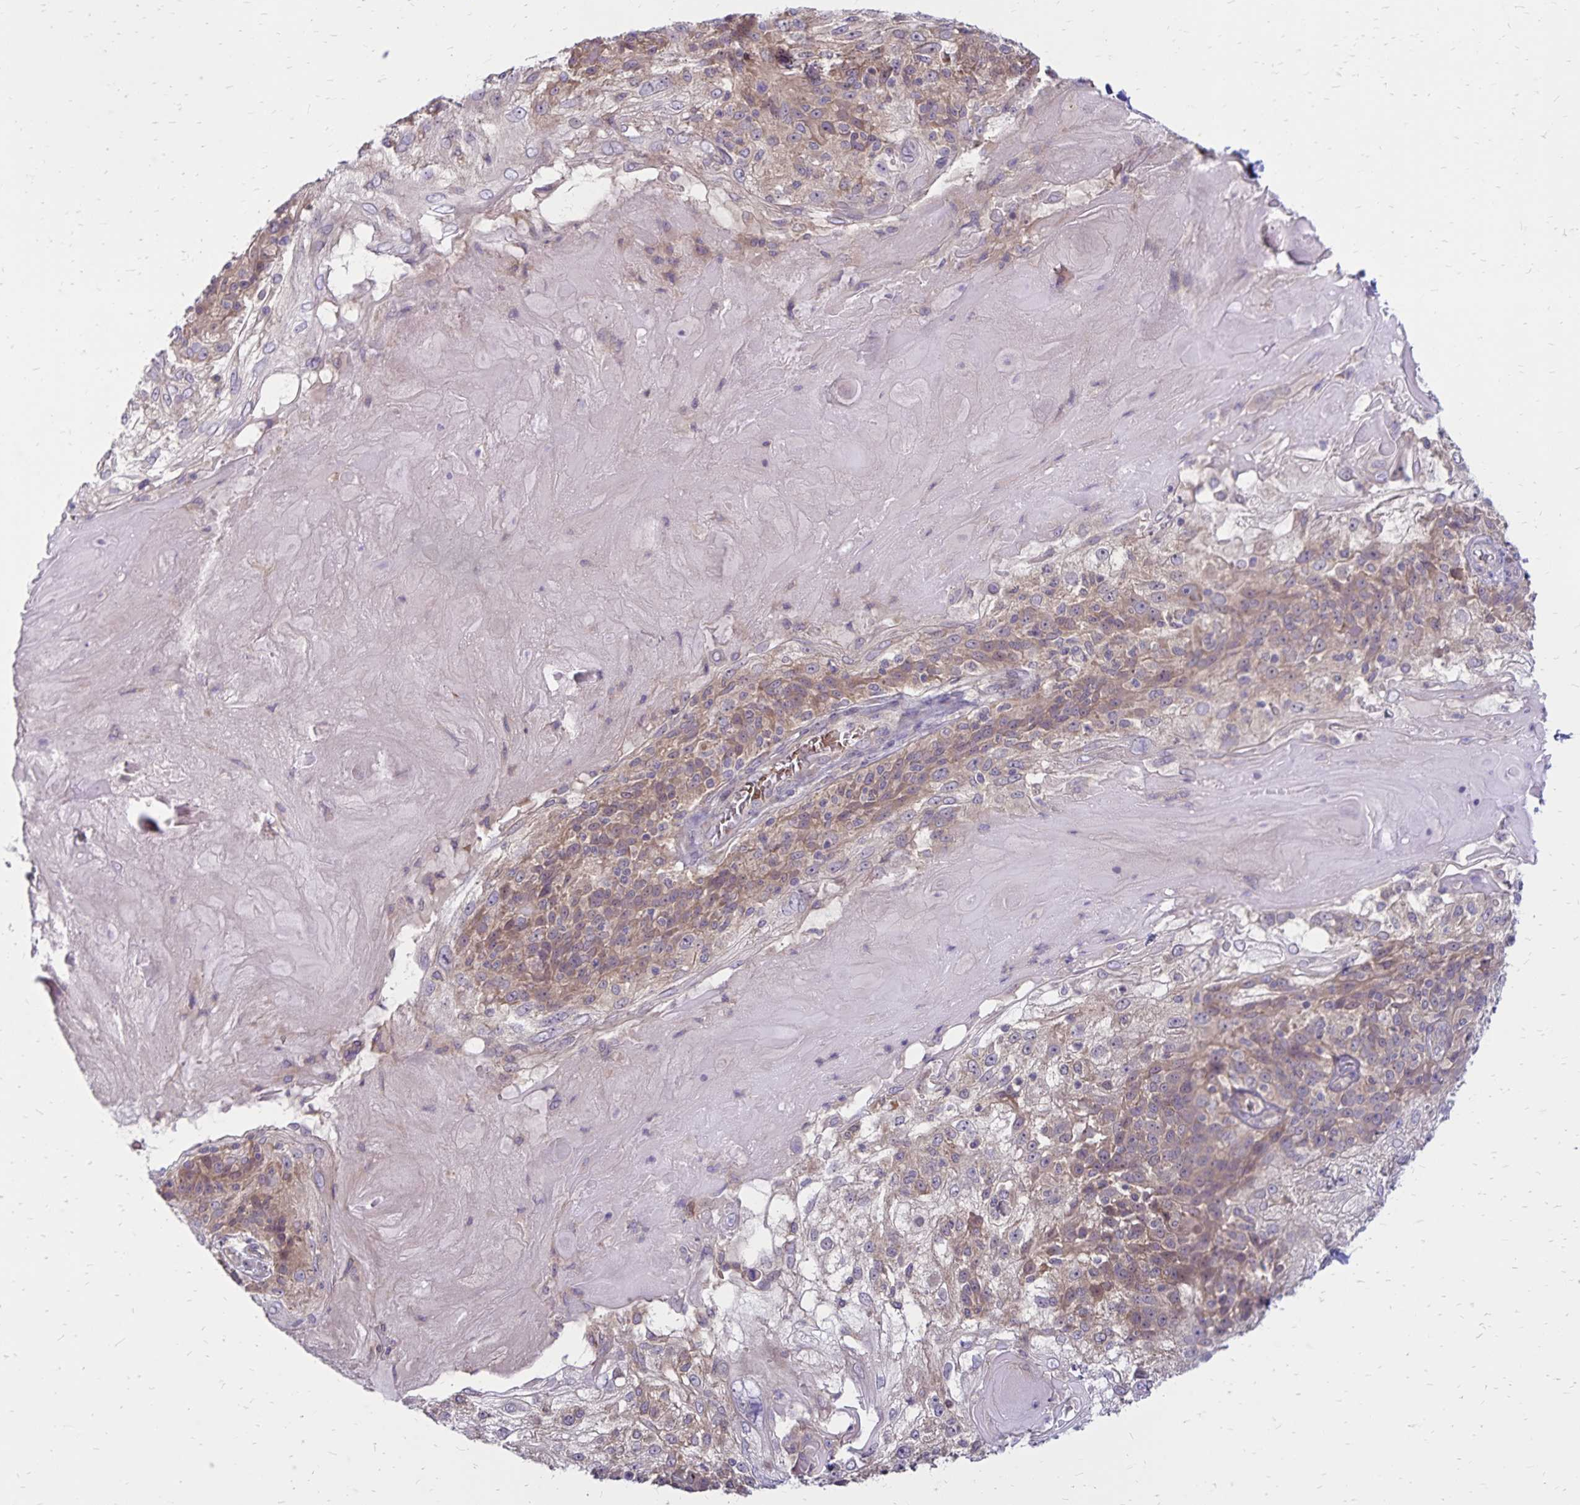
{"staining": {"intensity": "negative", "quantity": "none", "location": "none"}, "tissue": "skin cancer", "cell_type": "Tumor cells", "image_type": "cancer", "snomed": [{"axis": "morphology", "description": "Normal tissue, NOS"}, {"axis": "morphology", "description": "Squamous cell carcinoma, NOS"}, {"axis": "topography", "description": "Skin"}], "caption": "Immunohistochemistry (IHC) histopathology image of human squamous cell carcinoma (skin) stained for a protein (brown), which exhibits no expression in tumor cells. The staining is performed using DAB brown chromogen with nuclei counter-stained in using hematoxylin.", "gene": "FSD1", "patient": {"sex": "female", "age": 83}}